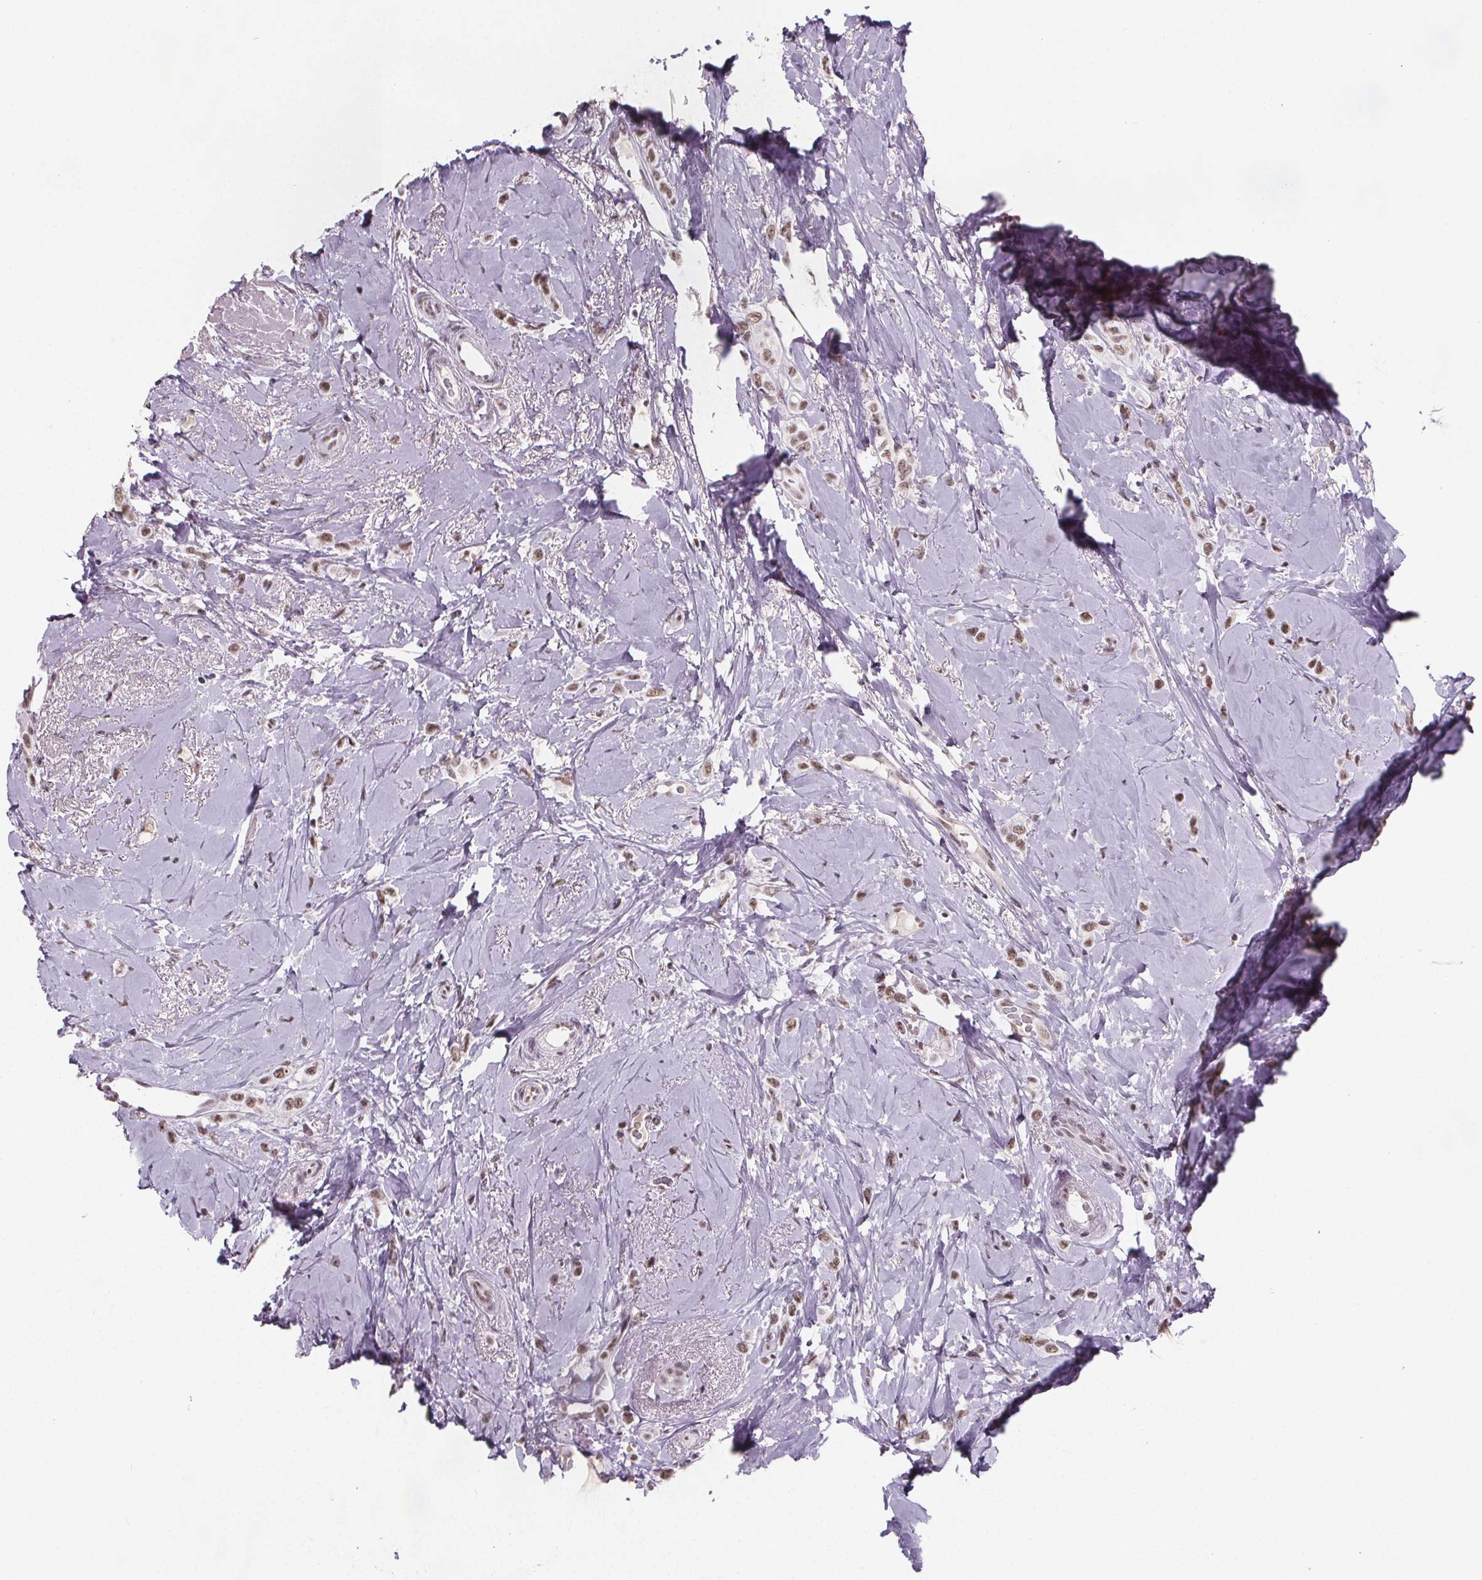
{"staining": {"intensity": "moderate", "quantity": ">75%", "location": "nuclear"}, "tissue": "breast cancer", "cell_type": "Tumor cells", "image_type": "cancer", "snomed": [{"axis": "morphology", "description": "Lobular carcinoma"}, {"axis": "topography", "description": "Breast"}], "caption": "Immunohistochemistry staining of breast lobular carcinoma, which demonstrates medium levels of moderate nuclear expression in approximately >75% of tumor cells indicating moderate nuclear protein expression. The staining was performed using DAB (3,3'-diaminobenzidine) (brown) for protein detection and nuclei were counterstained in hematoxylin (blue).", "gene": "ZNF572", "patient": {"sex": "female", "age": 66}}